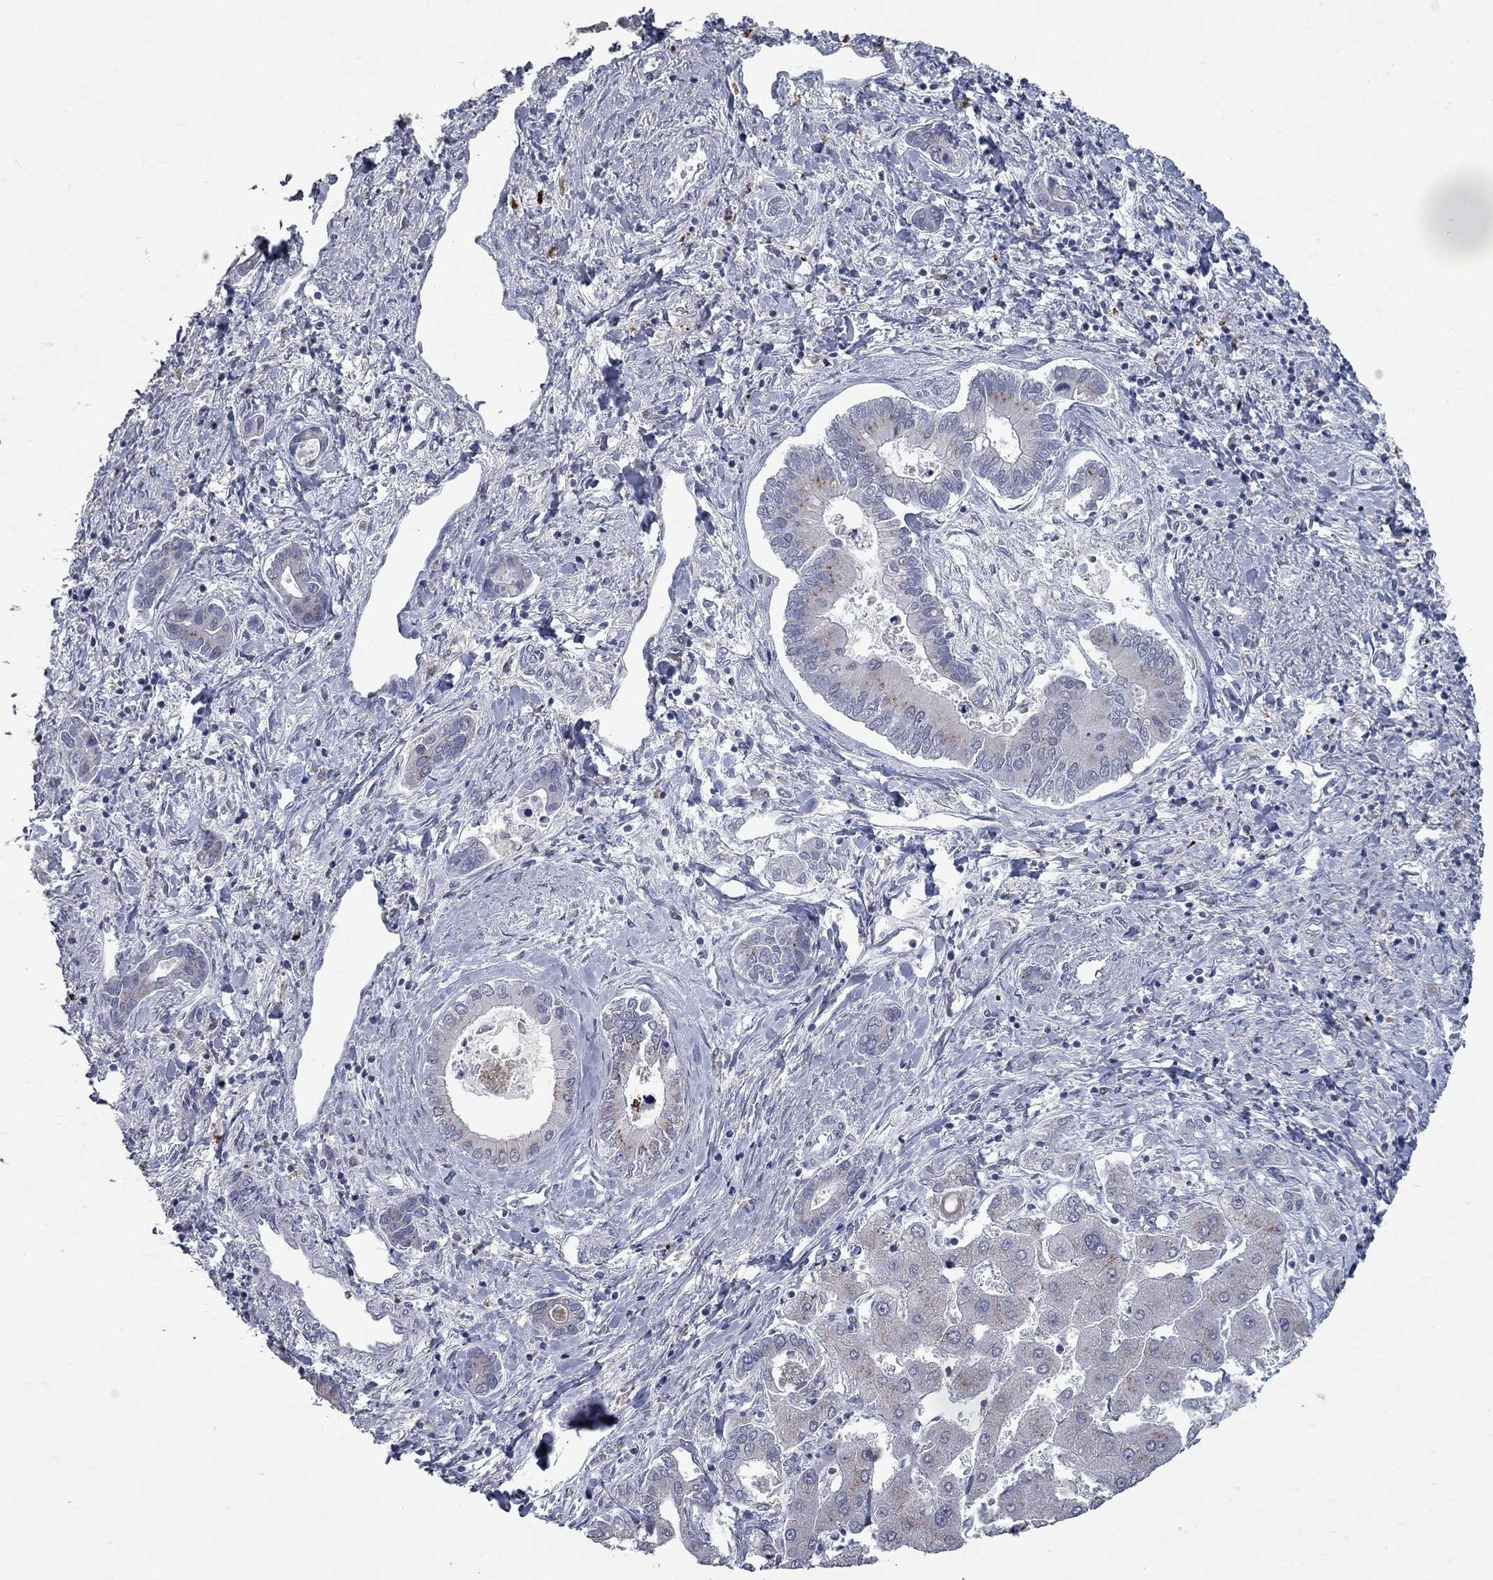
{"staining": {"intensity": "negative", "quantity": "none", "location": "none"}, "tissue": "liver cancer", "cell_type": "Tumor cells", "image_type": "cancer", "snomed": [{"axis": "morphology", "description": "Cholangiocarcinoma"}, {"axis": "topography", "description": "Liver"}], "caption": "This is an immunohistochemistry (IHC) image of human cholangiocarcinoma (liver). There is no staining in tumor cells.", "gene": "KIAA0319L", "patient": {"sex": "male", "age": 66}}